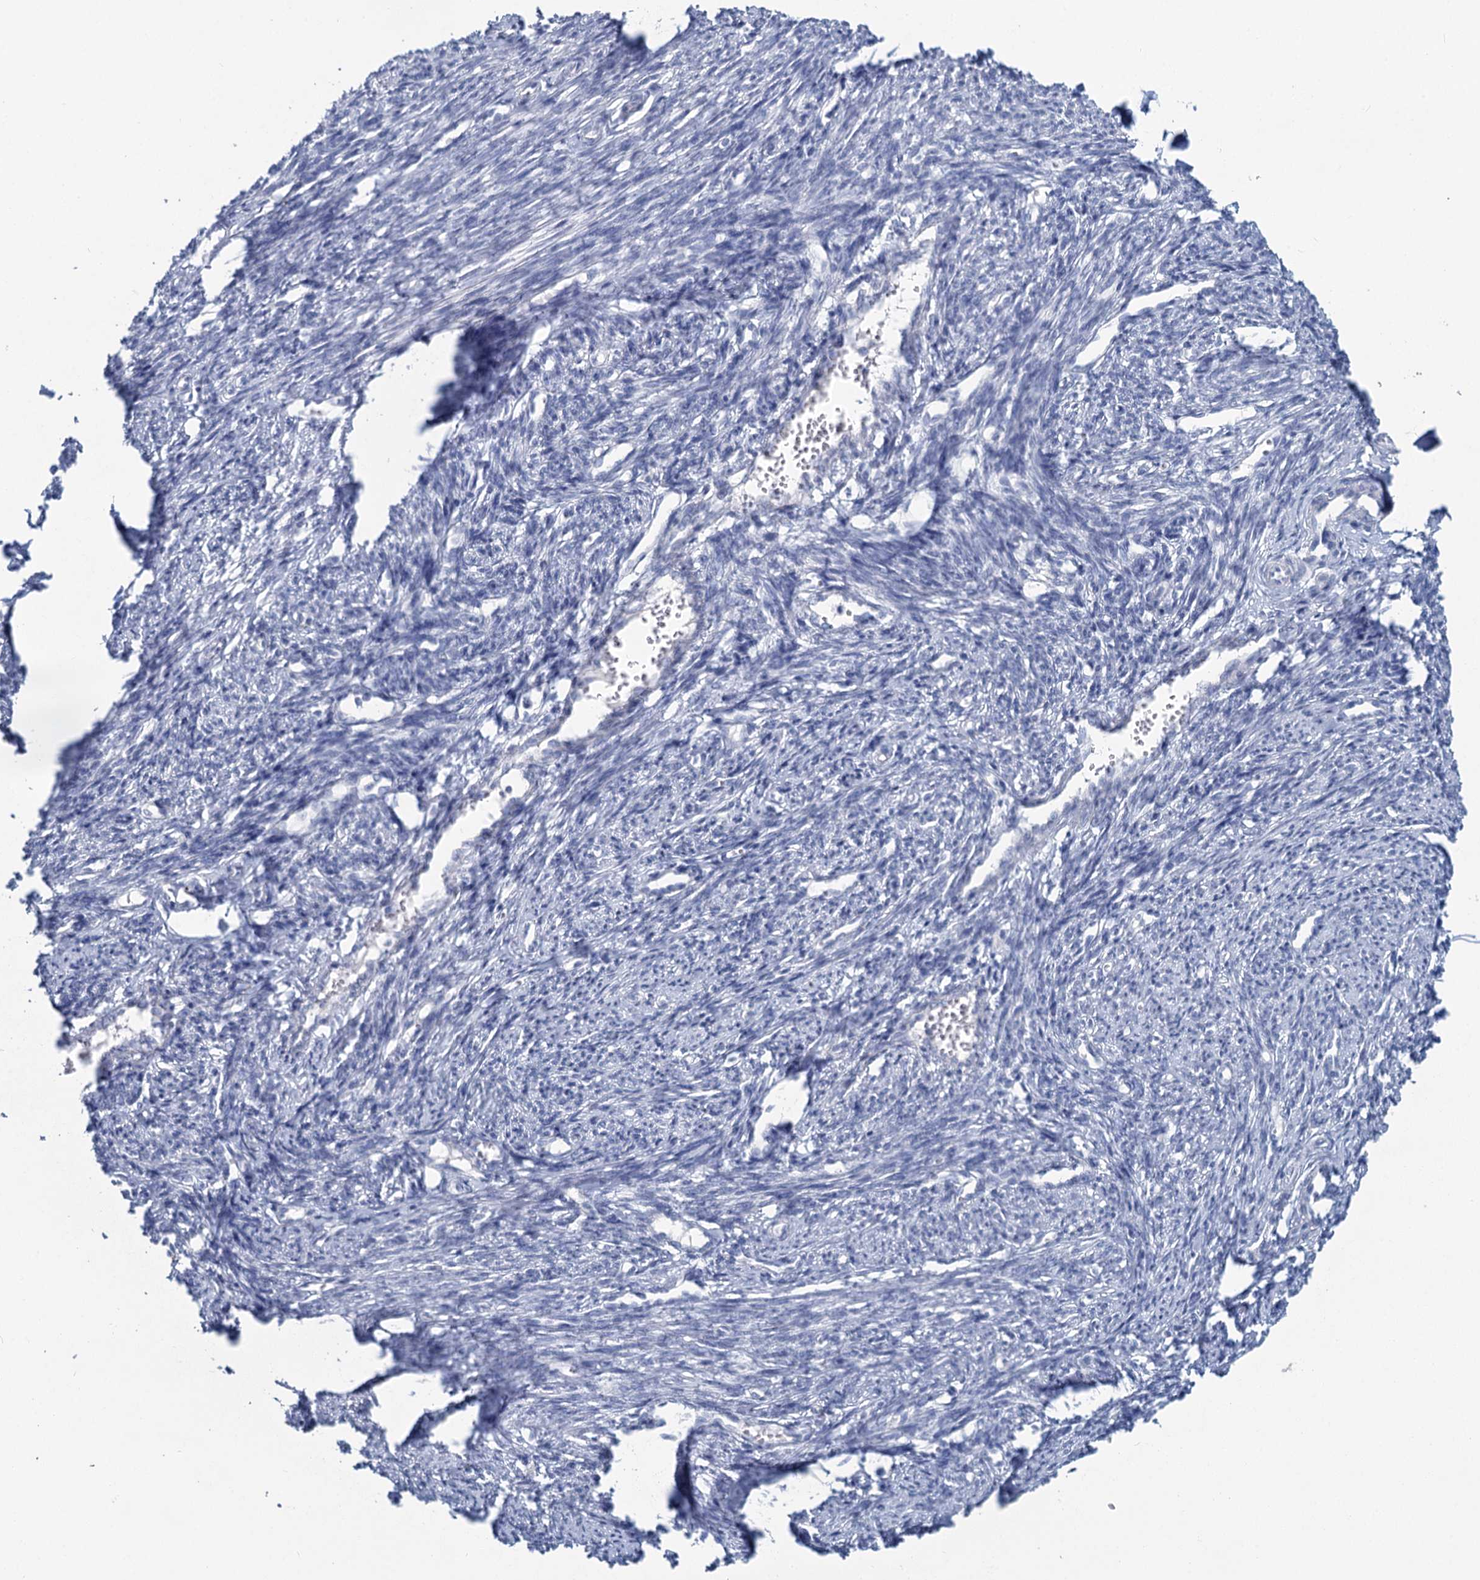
{"staining": {"intensity": "negative", "quantity": "none", "location": "none"}, "tissue": "smooth muscle", "cell_type": "Smooth muscle cells", "image_type": "normal", "snomed": [{"axis": "morphology", "description": "Normal tissue, NOS"}, {"axis": "topography", "description": "Smooth muscle"}, {"axis": "topography", "description": "Uterus"}], "caption": "An image of smooth muscle stained for a protein reveals no brown staining in smooth muscle cells.", "gene": "CHGA", "patient": {"sex": "female", "age": 59}}